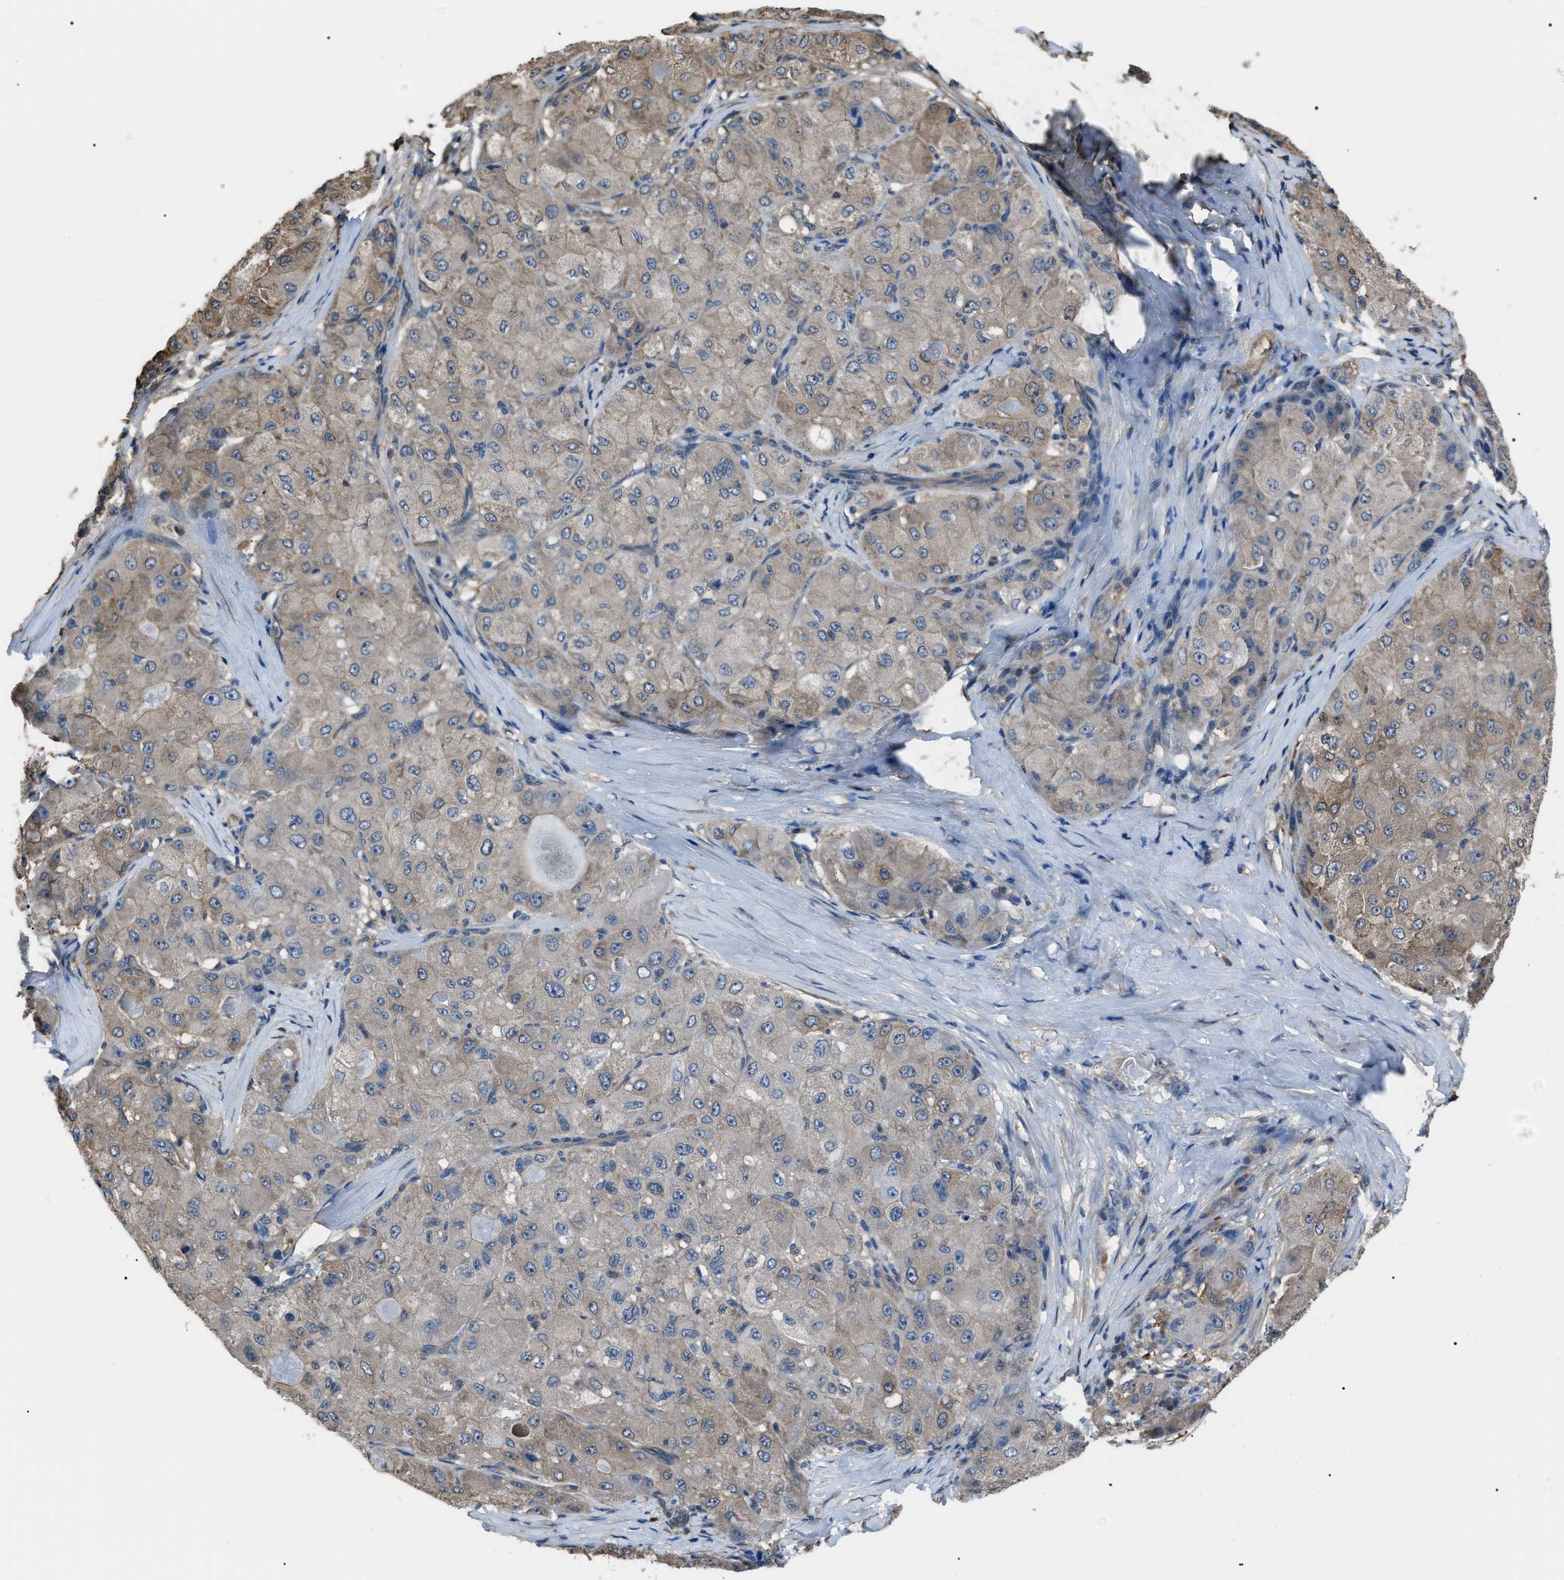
{"staining": {"intensity": "weak", "quantity": "25%-75%", "location": "cytoplasmic/membranous"}, "tissue": "liver cancer", "cell_type": "Tumor cells", "image_type": "cancer", "snomed": [{"axis": "morphology", "description": "Carcinoma, Hepatocellular, NOS"}, {"axis": "topography", "description": "Liver"}], "caption": "This is an image of IHC staining of hepatocellular carcinoma (liver), which shows weak expression in the cytoplasmic/membranous of tumor cells.", "gene": "PDCD5", "patient": {"sex": "male", "age": 80}}